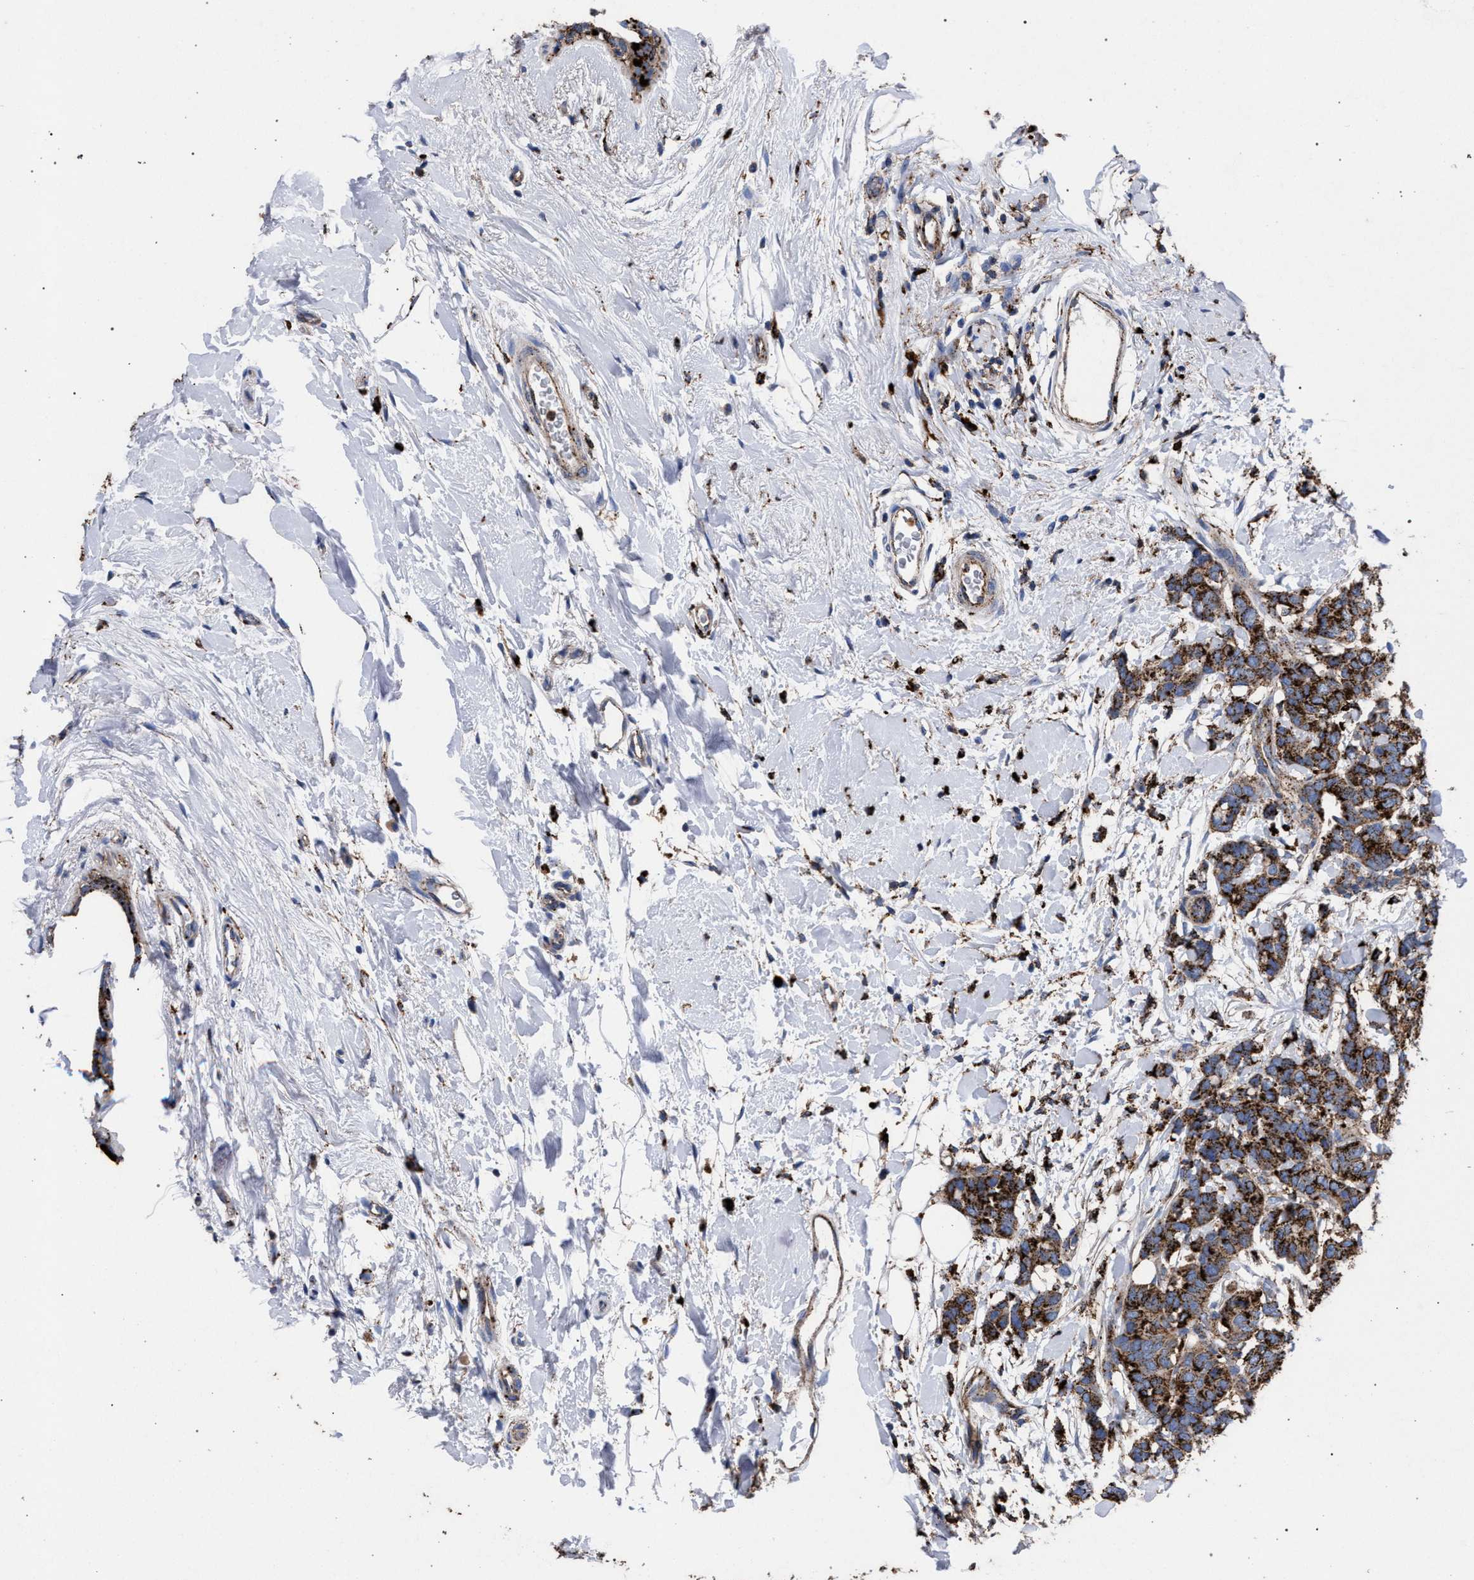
{"staining": {"intensity": "strong", "quantity": ">75%", "location": "cytoplasmic/membranous"}, "tissue": "breast cancer", "cell_type": "Tumor cells", "image_type": "cancer", "snomed": [{"axis": "morphology", "description": "Duct carcinoma"}, {"axis": "topography", "description": "Breast"}], "caption": "Protein staining demonstrates strong cytoplasmic/membranous positivity in approximately >75% of tumor cells in breast cancer.", "gene": "PPT1", "patient": {"sex": "female", "age": 87}}